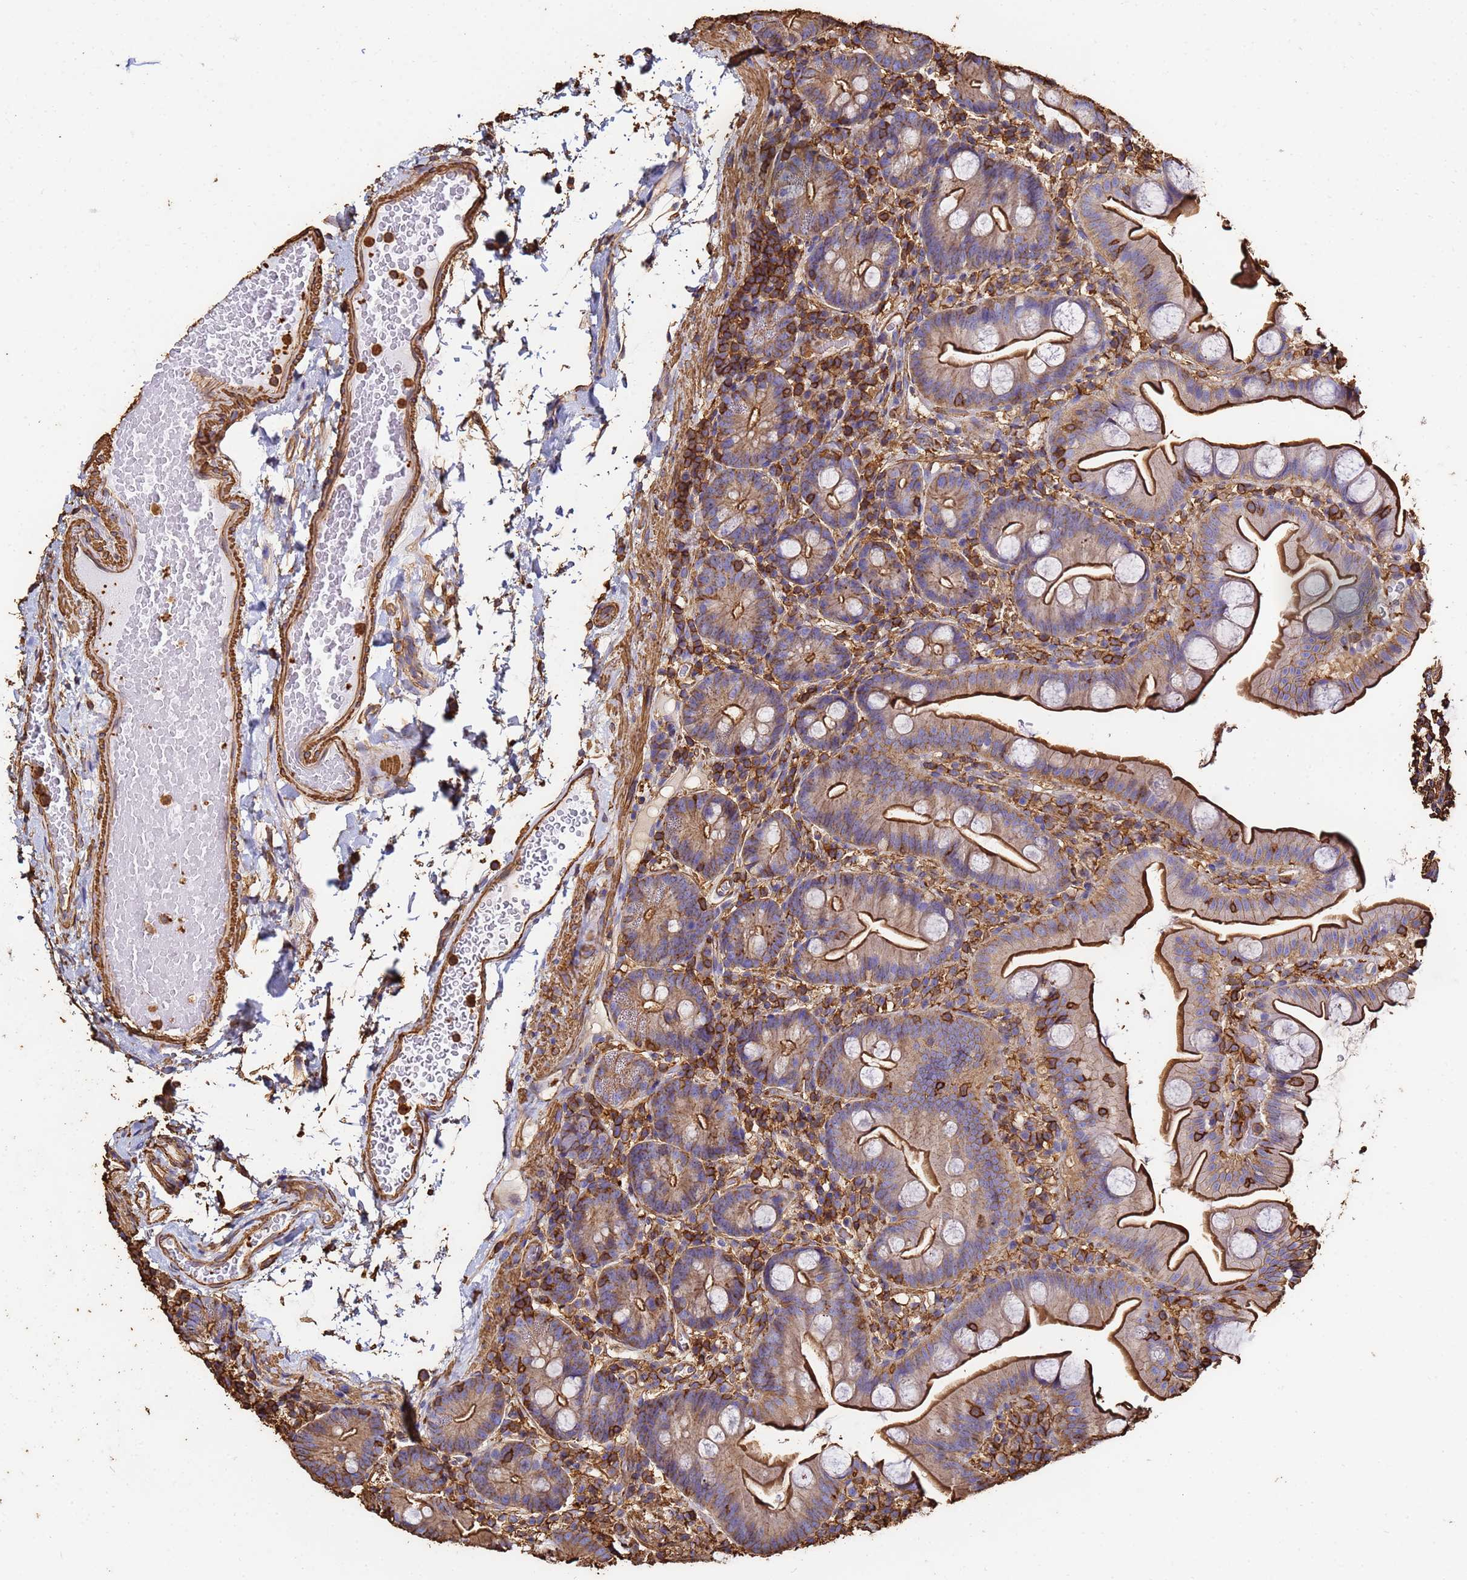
{"staining": {"intensity": "strong", "quantity": ">75%", "location": "cytoplasmic/membranous"}, "tissue": "small intestine", "cell_type": "Glandular cells", "image_type": "normal", "snomed": [{"axis": "morphology", "description": "Normal tissue, NOS"}, {"axis": "topography", "description": "Small intestine"}], "caption": "Immunohistochemistry micrograph of unremarkable small intestine: human small intestine stained using immunohistochemistry (IHC) demonstrates high levels of strong protein expression localized specifically in the cytoplasmic/membranous of glandular cells, appearing as a cytoplasmic/membranous brown color.", "gene": "ACTA1", "patient": {"sex": "female", "age": 68}}